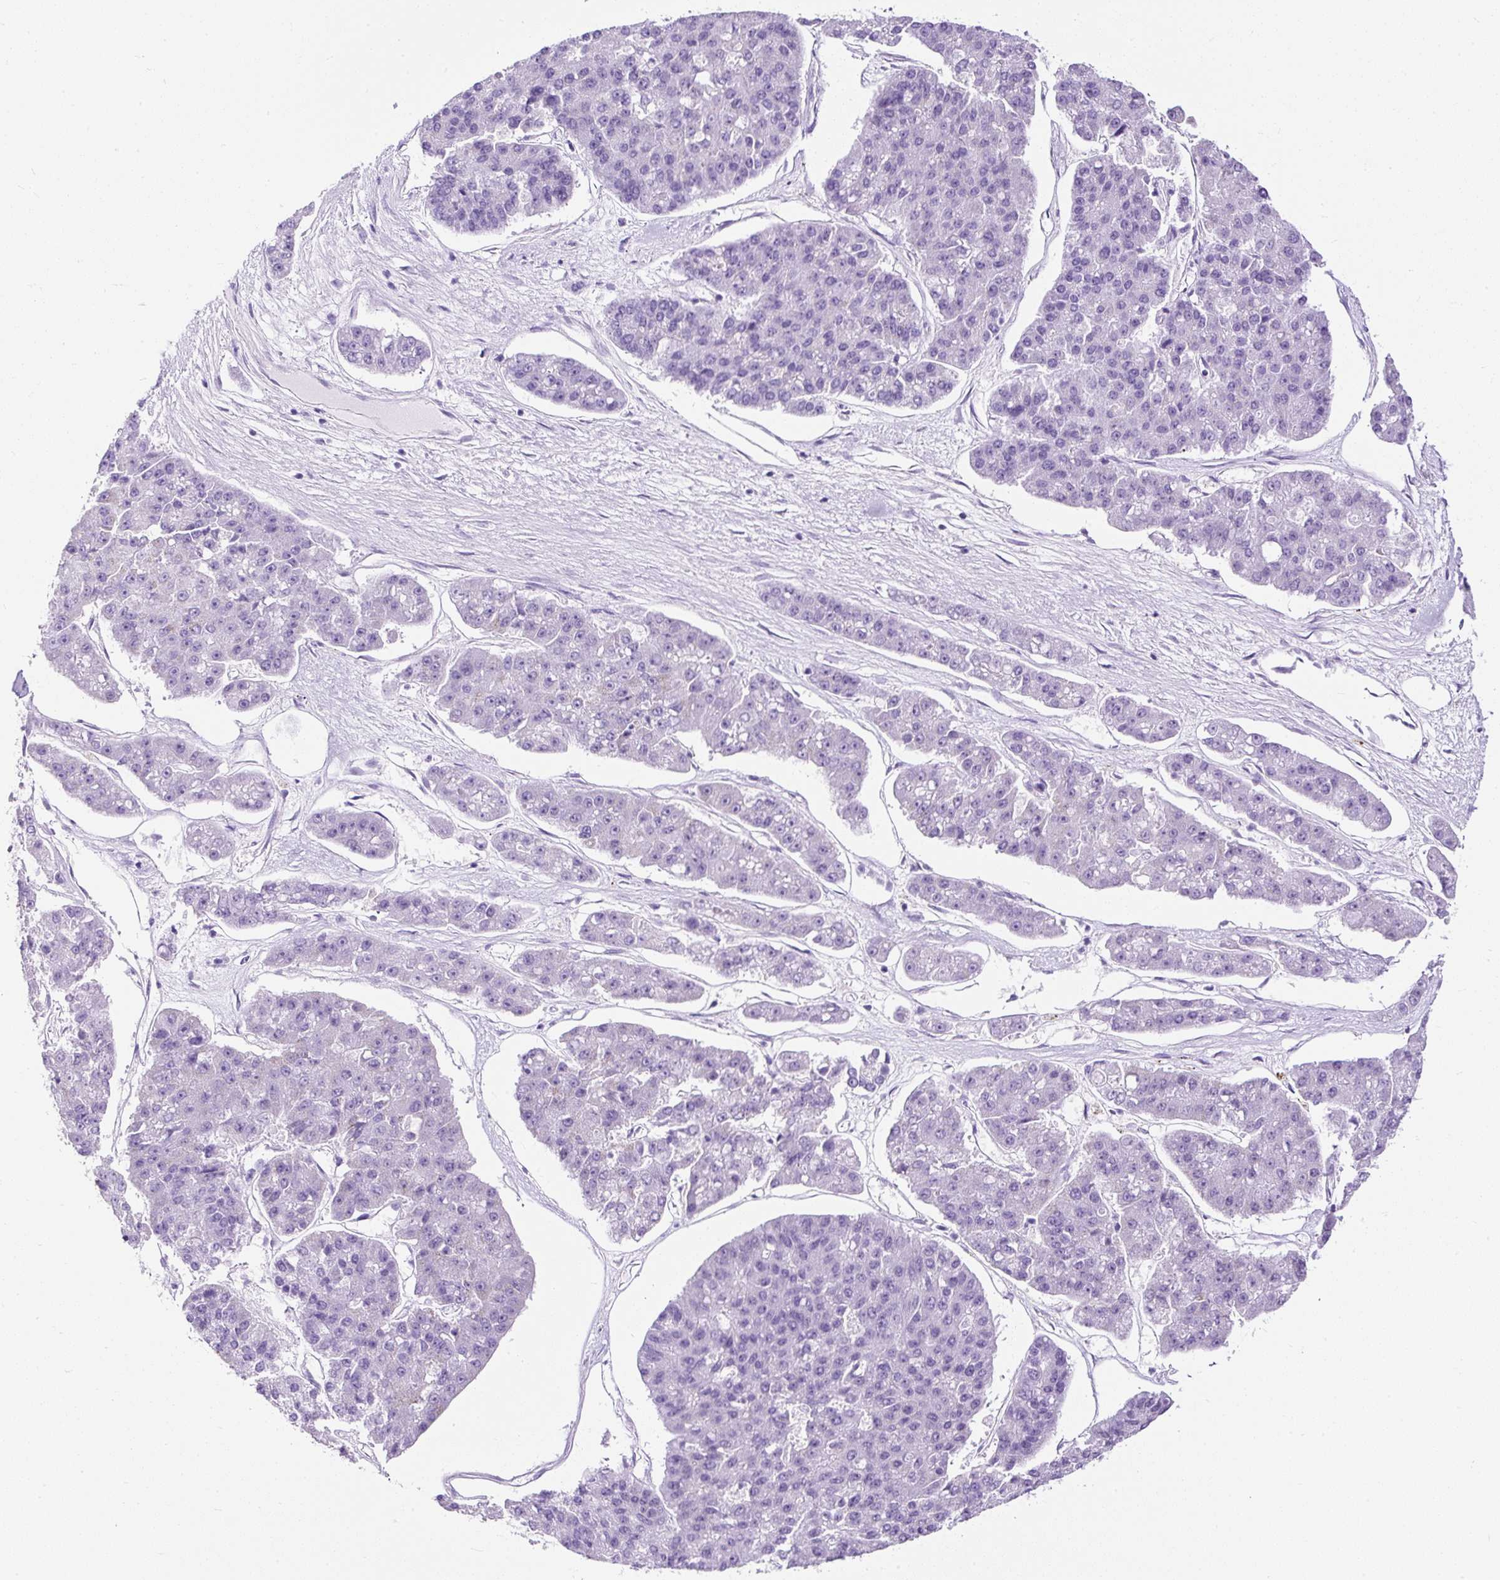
{"staining": {"intensity": "negative", "quantity": "none", "location": "none"}, "tissue": "pancreatic cancer", "cell_type": "Tumor cells", "image_type": "cancer", "snomed": [{"axis": "morphology", "description": "Adenocarcinoma, NOS"}, {"axis": "topography", "description": "Pancreas"}], "caption": "The image displays no significant staining in tumor cells of pancreatic cancer (adenocarcinoma).", "gene": "STOX2", "patient": {"sex": "male", "age": 50}}